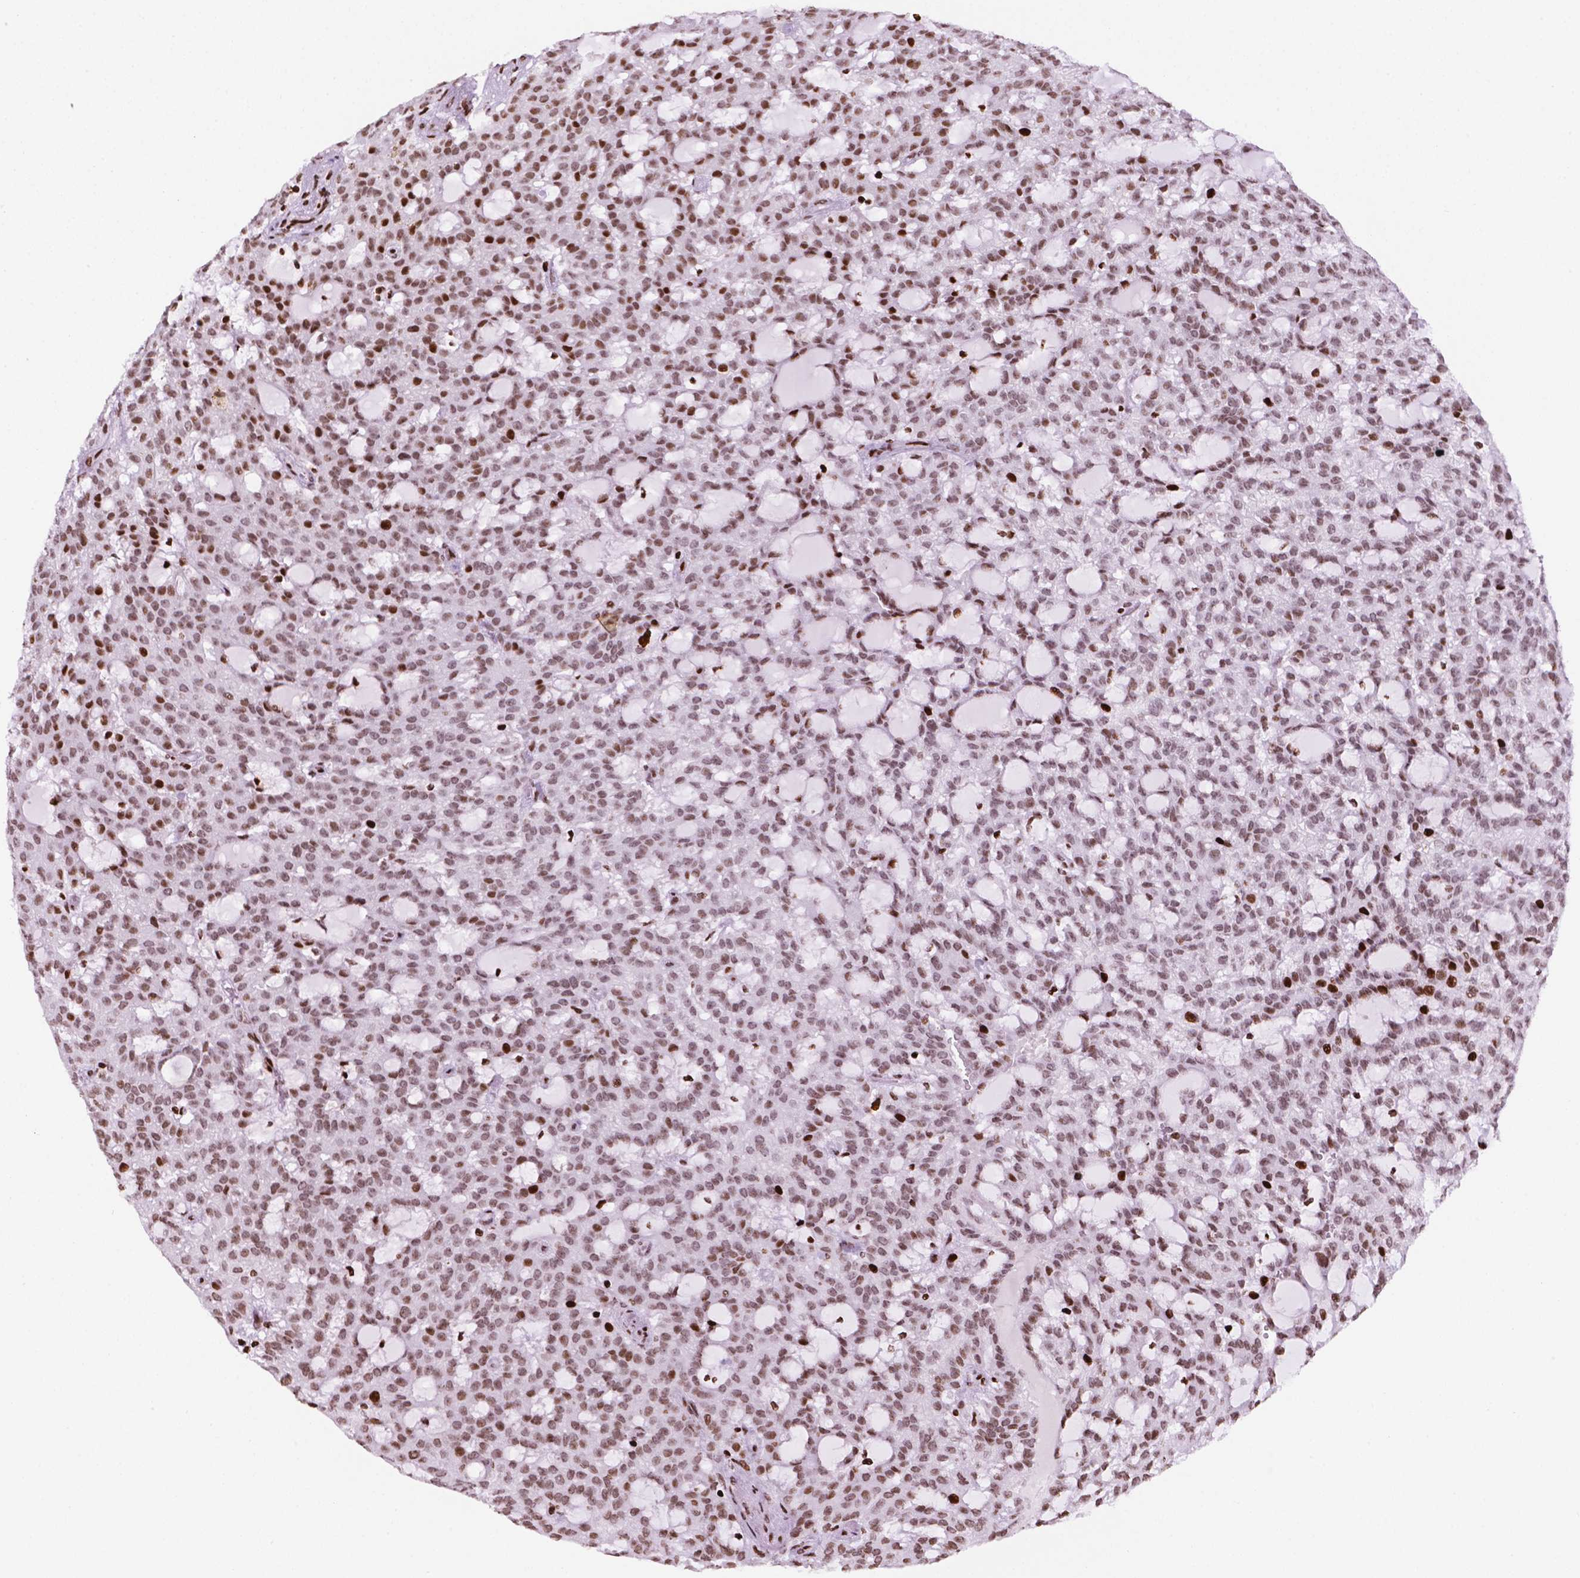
{"staining": {"intensity": "moderate", "quantity": ">75%", "location": "nuclear"}, "tissue": "renal cancer", "cell_type": "Tumor cells", "image_type": "cancer", "snomed": [{"axis": "morphology", "description": "Adenocarcinoma, NOS"}, {"axis": "topography", "description": "Kidney"}], "caption": "A medium amount of moderate nuclear positivity is identified in approximately >75% of tumor cells in renal cancer tissue.", "gene": "TMEM250", "patient": {"sex": "male", "age": 63}}